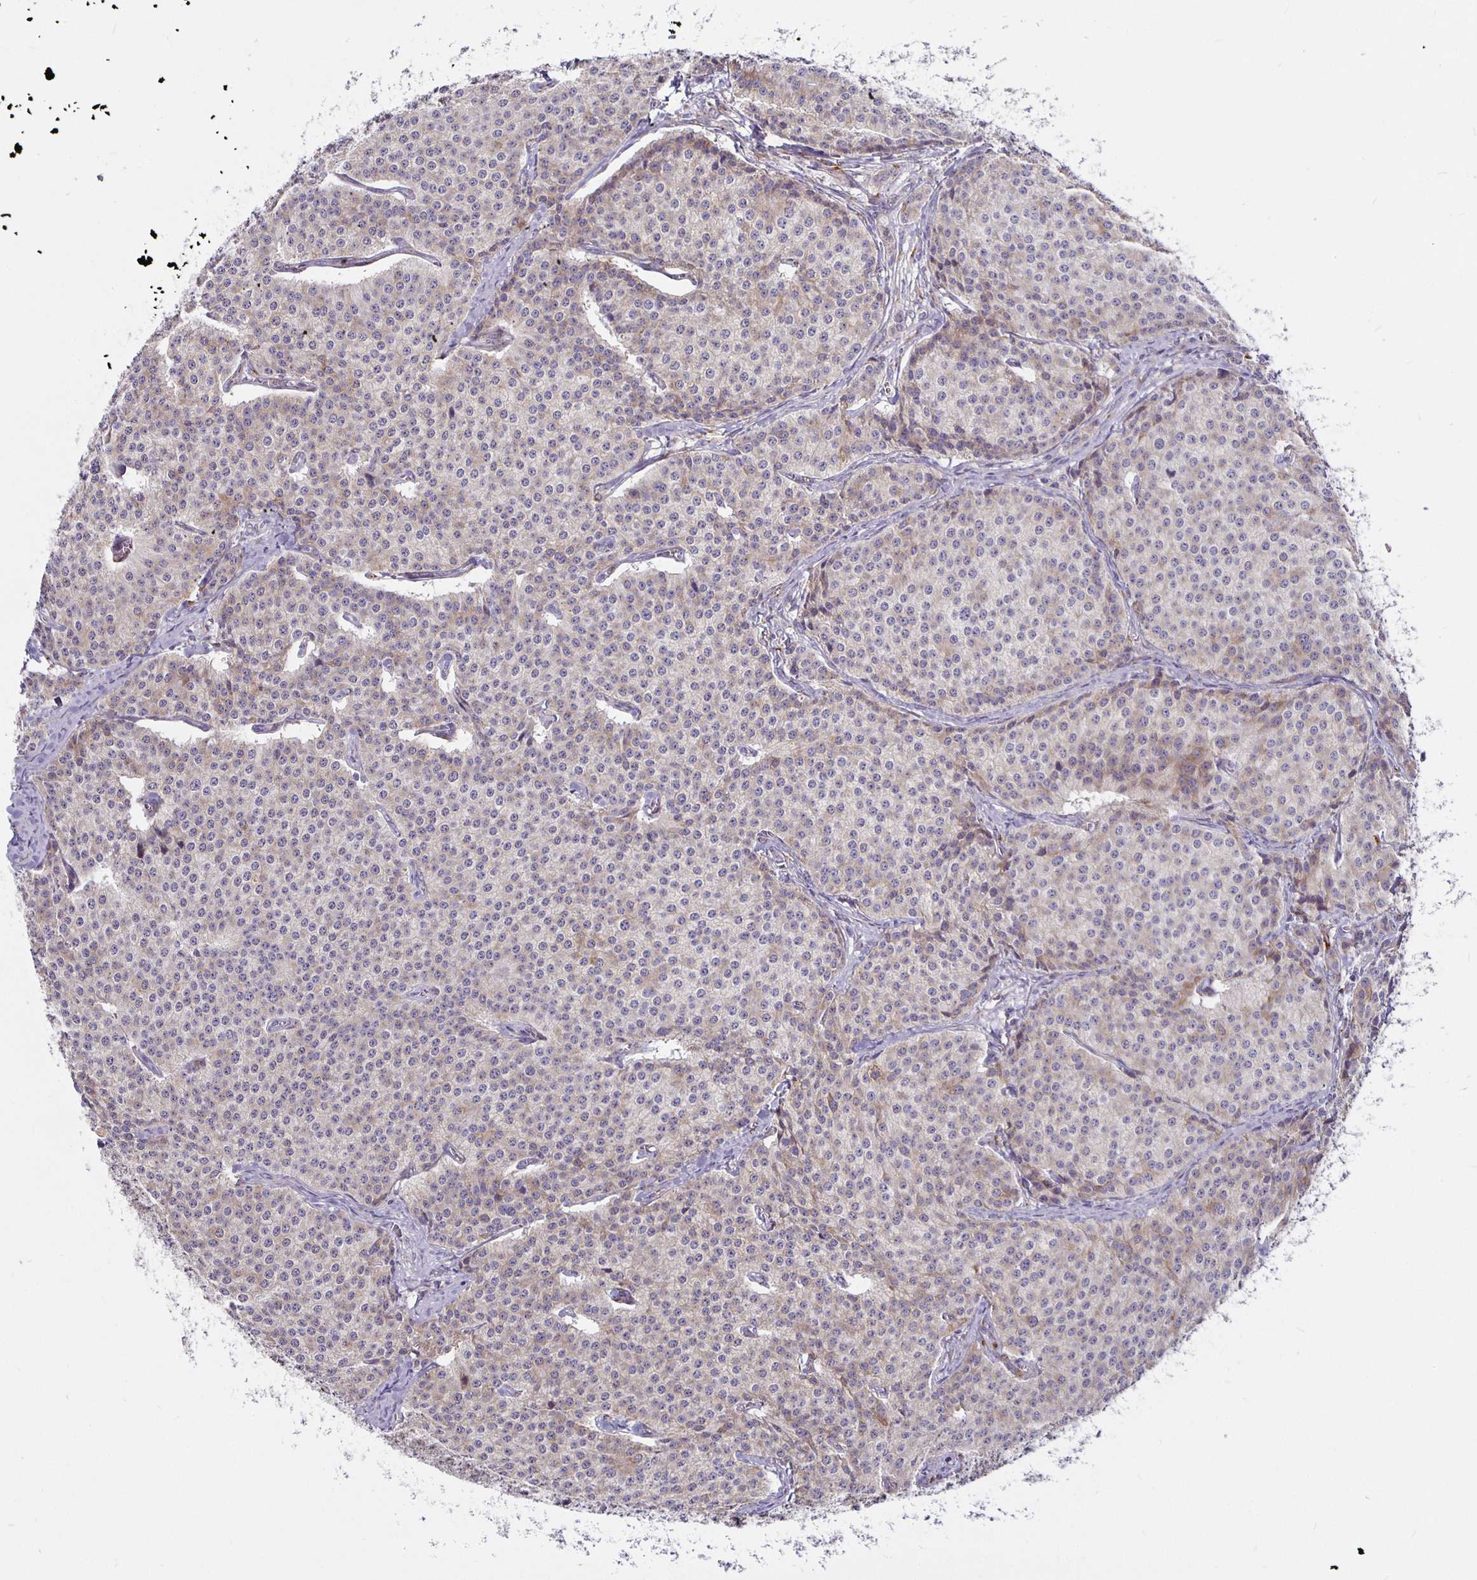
{"staining": {"intensity": "weak", "quantity": "25%-75%", "location": "cytoplasmic/membranous"}, "tissue": "carcinoid", "cell_type": "Tumor cells", "image_type": "cancer", "snomed": [{"axis": "morphology", "description": "Carcinoid, malignant, NOS"}, {"axis": "topography", "description": "Small intestine"}], "caption": "Immunohistochemical staining of carcinoid (malignant) exhibits low levels of weak cytoplasmic/membranous staining in approximately 25%-75% of tumor cells.", "gene": "P4HA2", "patient": {"sex": "female", "age": 64}}